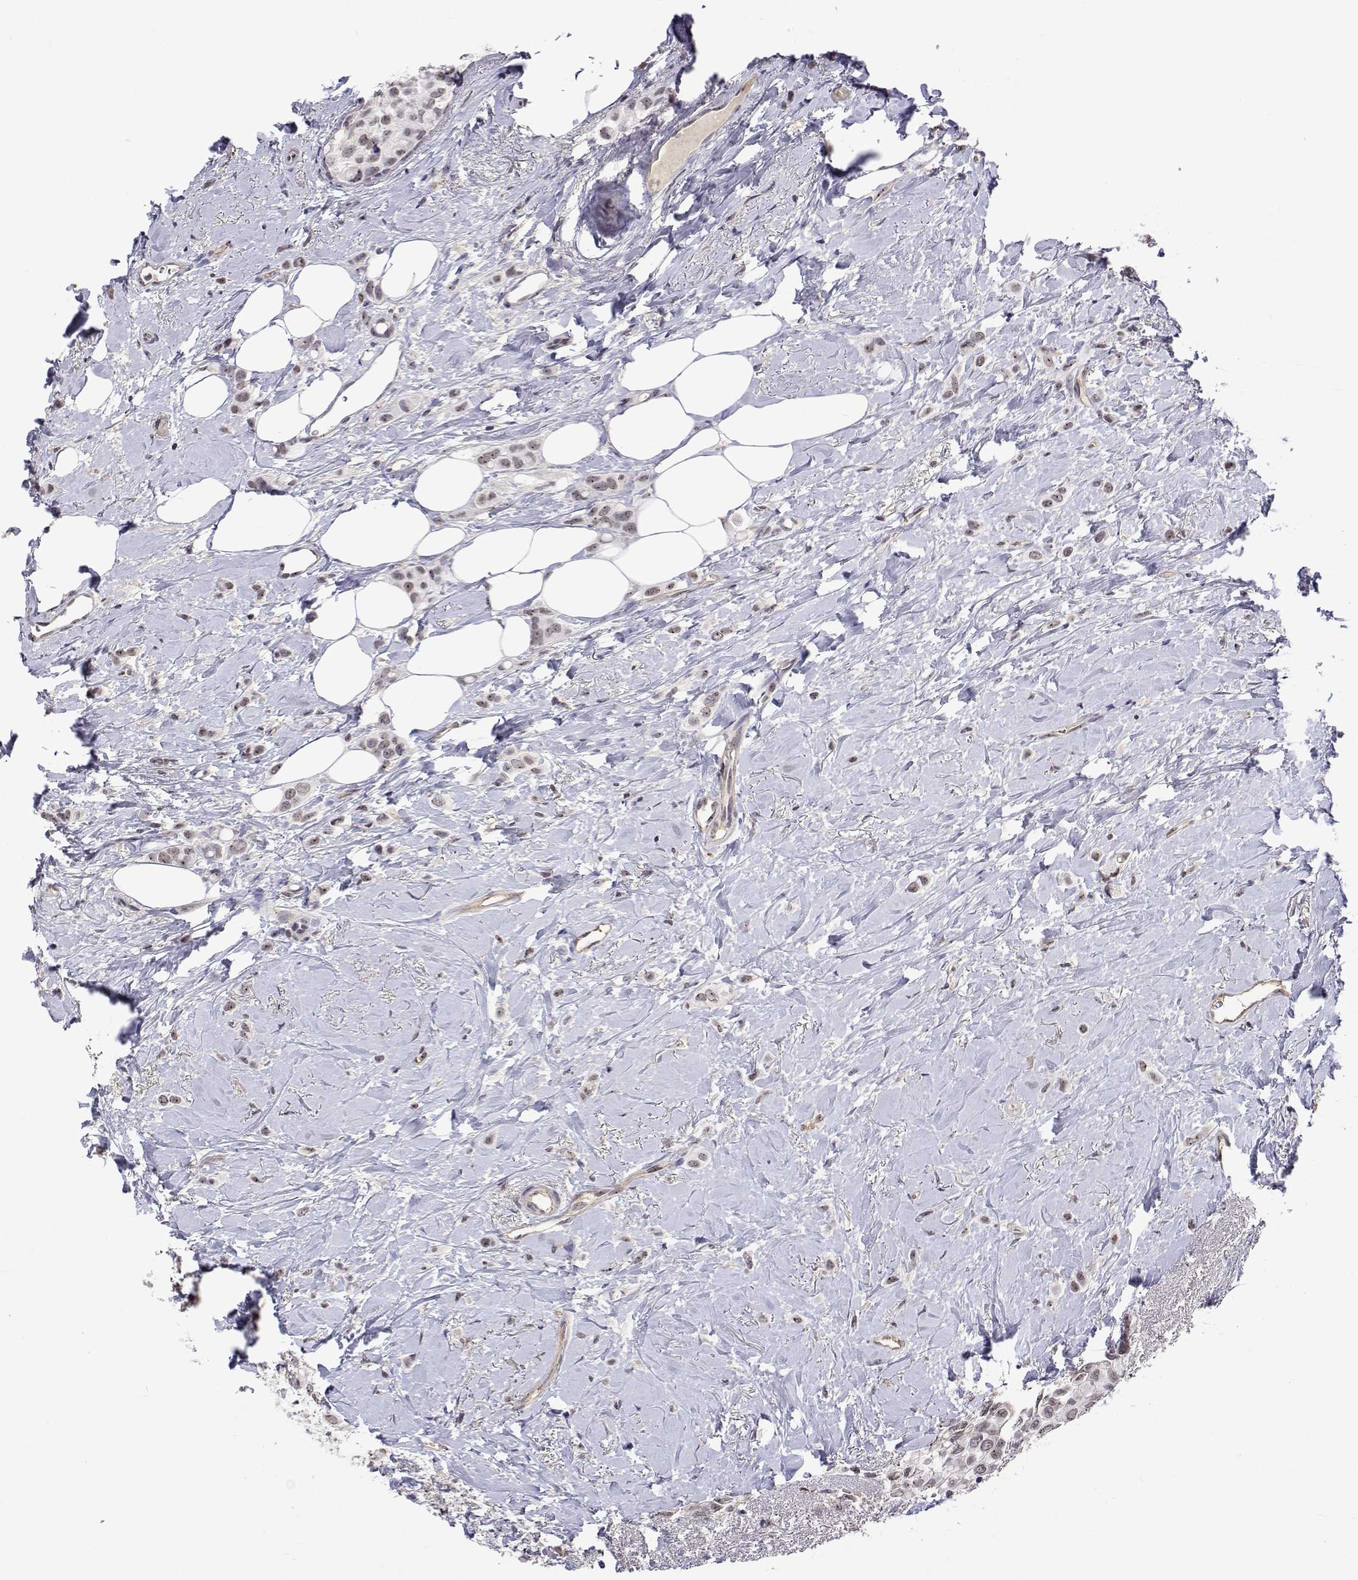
{"staining": {"intensity": "weak", "quantity": "25%-75%", "location": "nuclear"}, "tissue": "breast cancer", "cell_type": "Tumor cells", "image_type": "cancer", "snomed": [{"axis": "morphology", "description": "Lobular carcinoma"}, {"axis": "topography", "description": "Breast"}], "caption": "Approximately 25%-75% of tumor cells in breast cancer reveal weak nuclear protein staining as visualized by brown immunohistochemical staining.", "gene": "NHP2", "patient": {"sex": "female", "age": 66}}